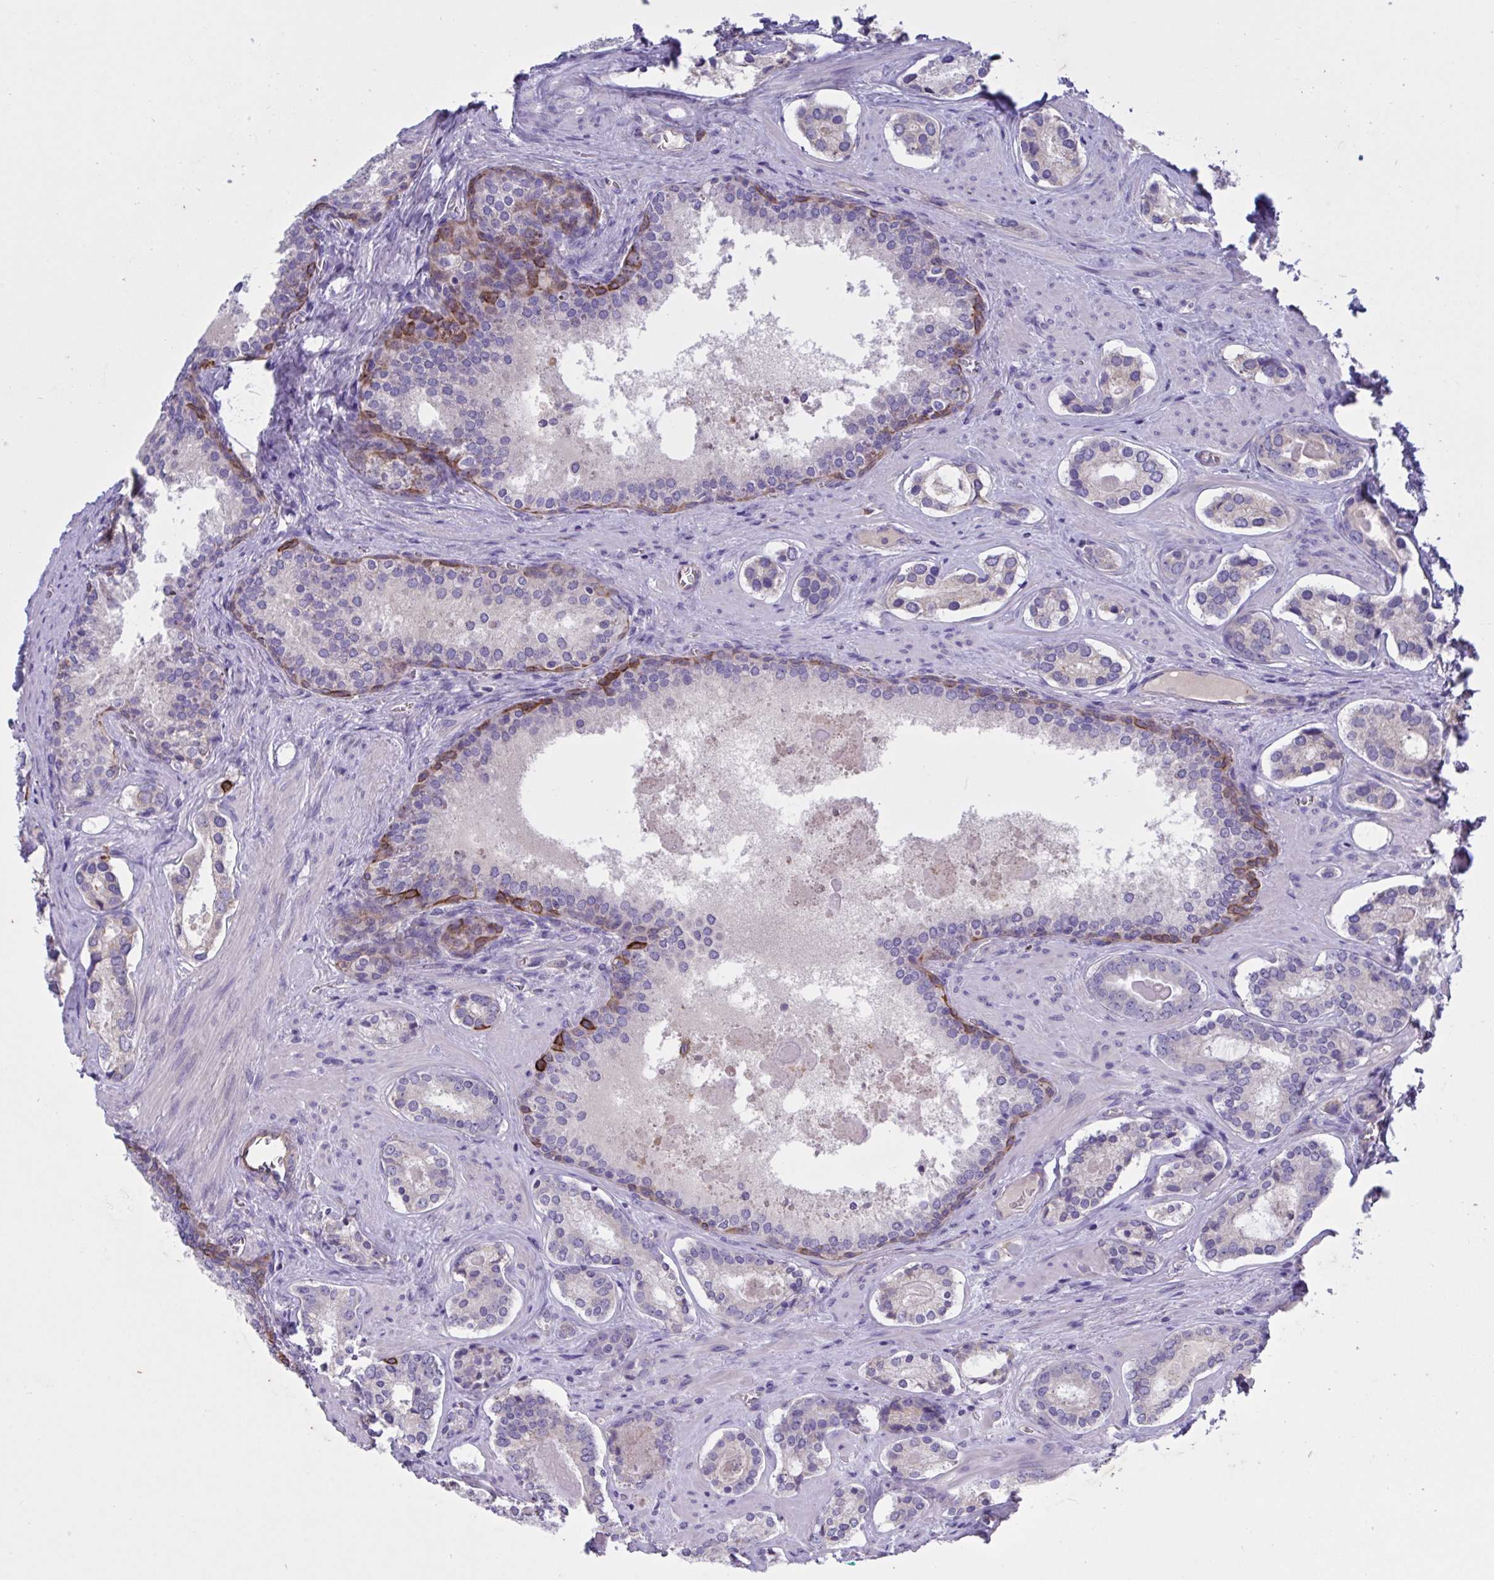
{"staining": {"intensity": "negative", "quantity": "none", "location": "none"}, "tissue": "prostate cancer", "cell_type": "Tumor cells", "image_type": "cancer", "snomed": [{"axis": "morphology", "description": "Adenocarcinoma, Low grade"}, {"axis": "topography", "description": "Prostate"}], "caption": "Human prostate cancer (low-grade adenocarcinoma) stained for a protein using immunohistochemistry (IHC) displays no positivity in tumor cells.", "gene": "SLC66A1", "patient": {"sex": "male", "age": 62}}